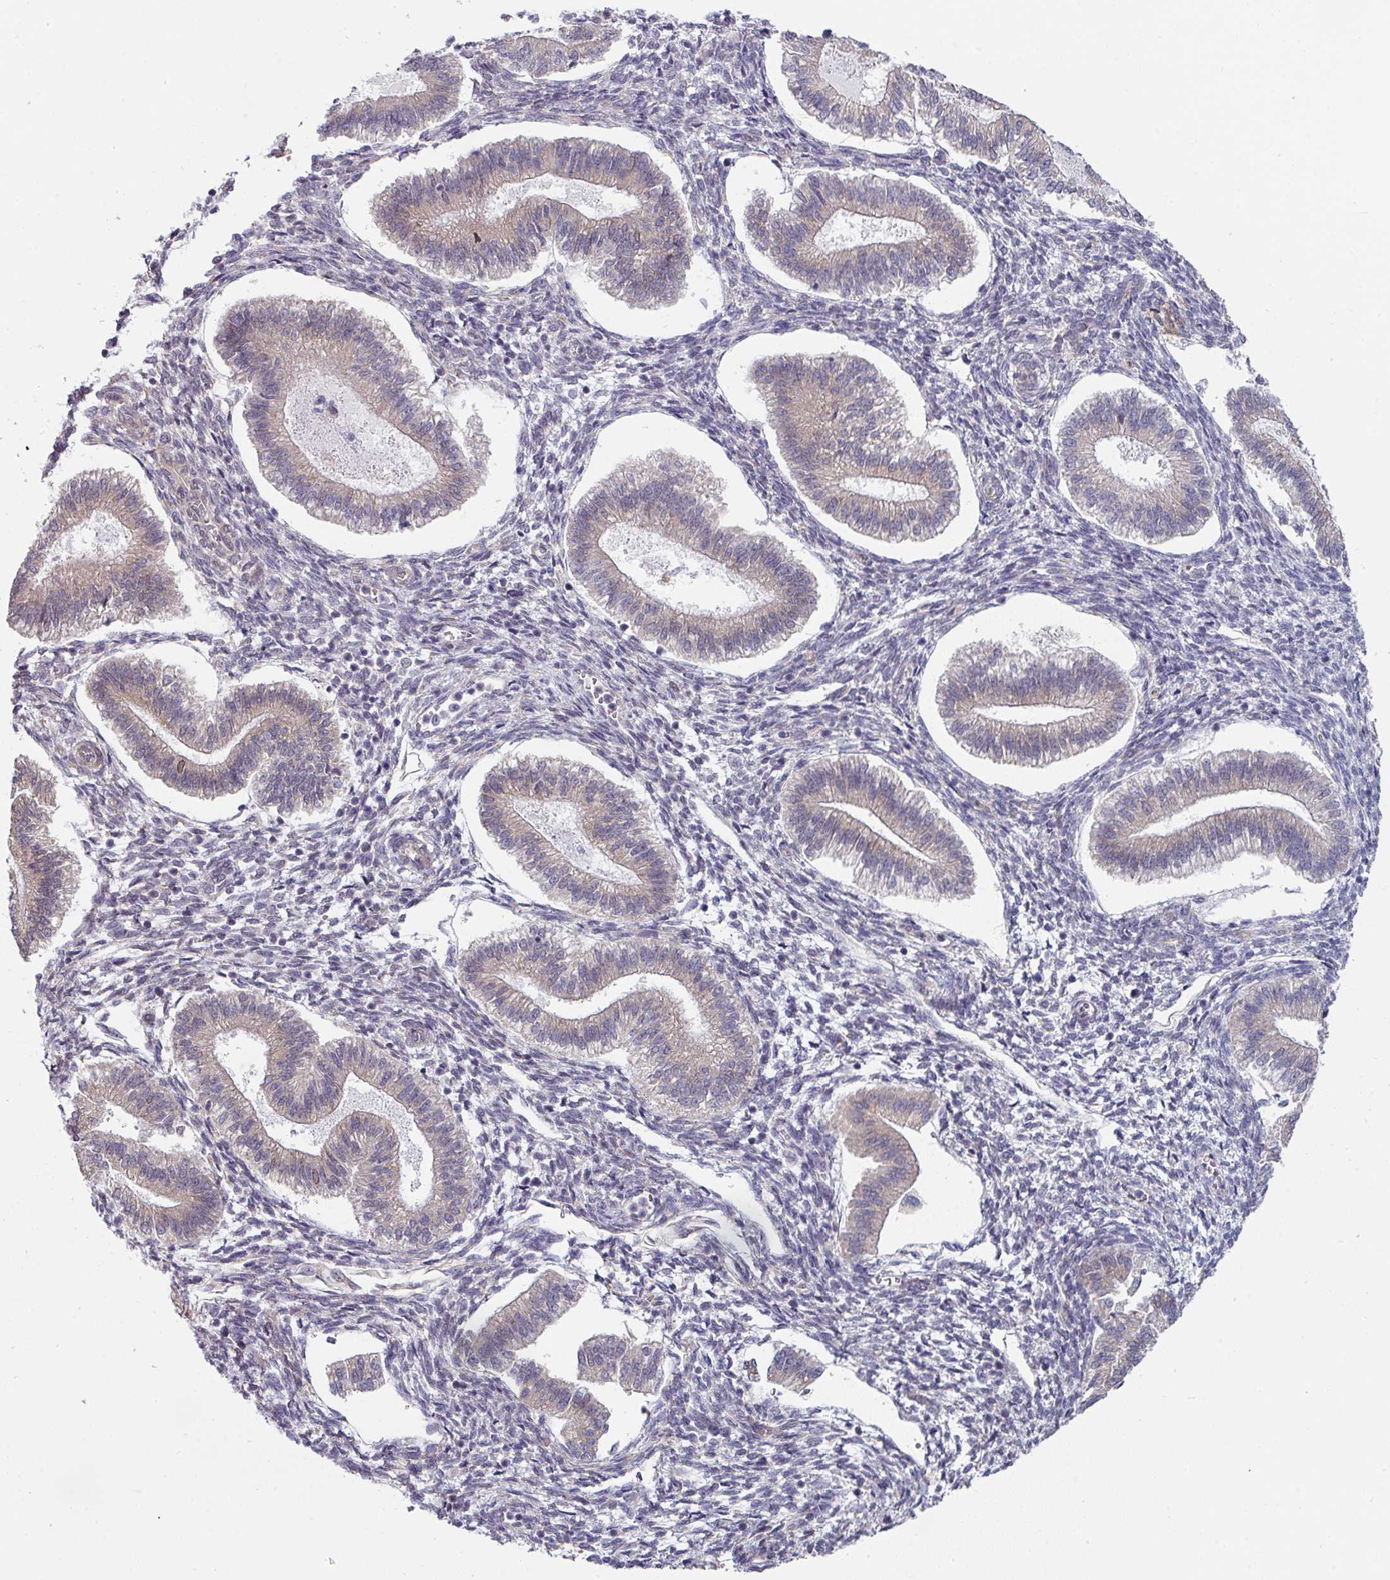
{"staining": {"intensity": "moderate", "quantity": "25%-75%", "location": "nuclear"}, "tissue": "endometrium", "cell_type": "Cells in endometrial stroma", "image_type": "normal", "snomed": [{"axis": "morphology", "description": "Normal tissue, NOS"}, {"axis": "topography", "description": "Endometrium"}], "caption": "IHC (DAB) staining of benign endometrium reveals moderate nuclear protein positivity in approximately 25%-75% of cells in endometrial stroma. The protein of interest is stained brown, and the nuclei are stained in blue (DAB IHC with brightfield microscopy, high magnification).", "gene": "TMED5", "patient": {"sex": "female", "age": 25}}